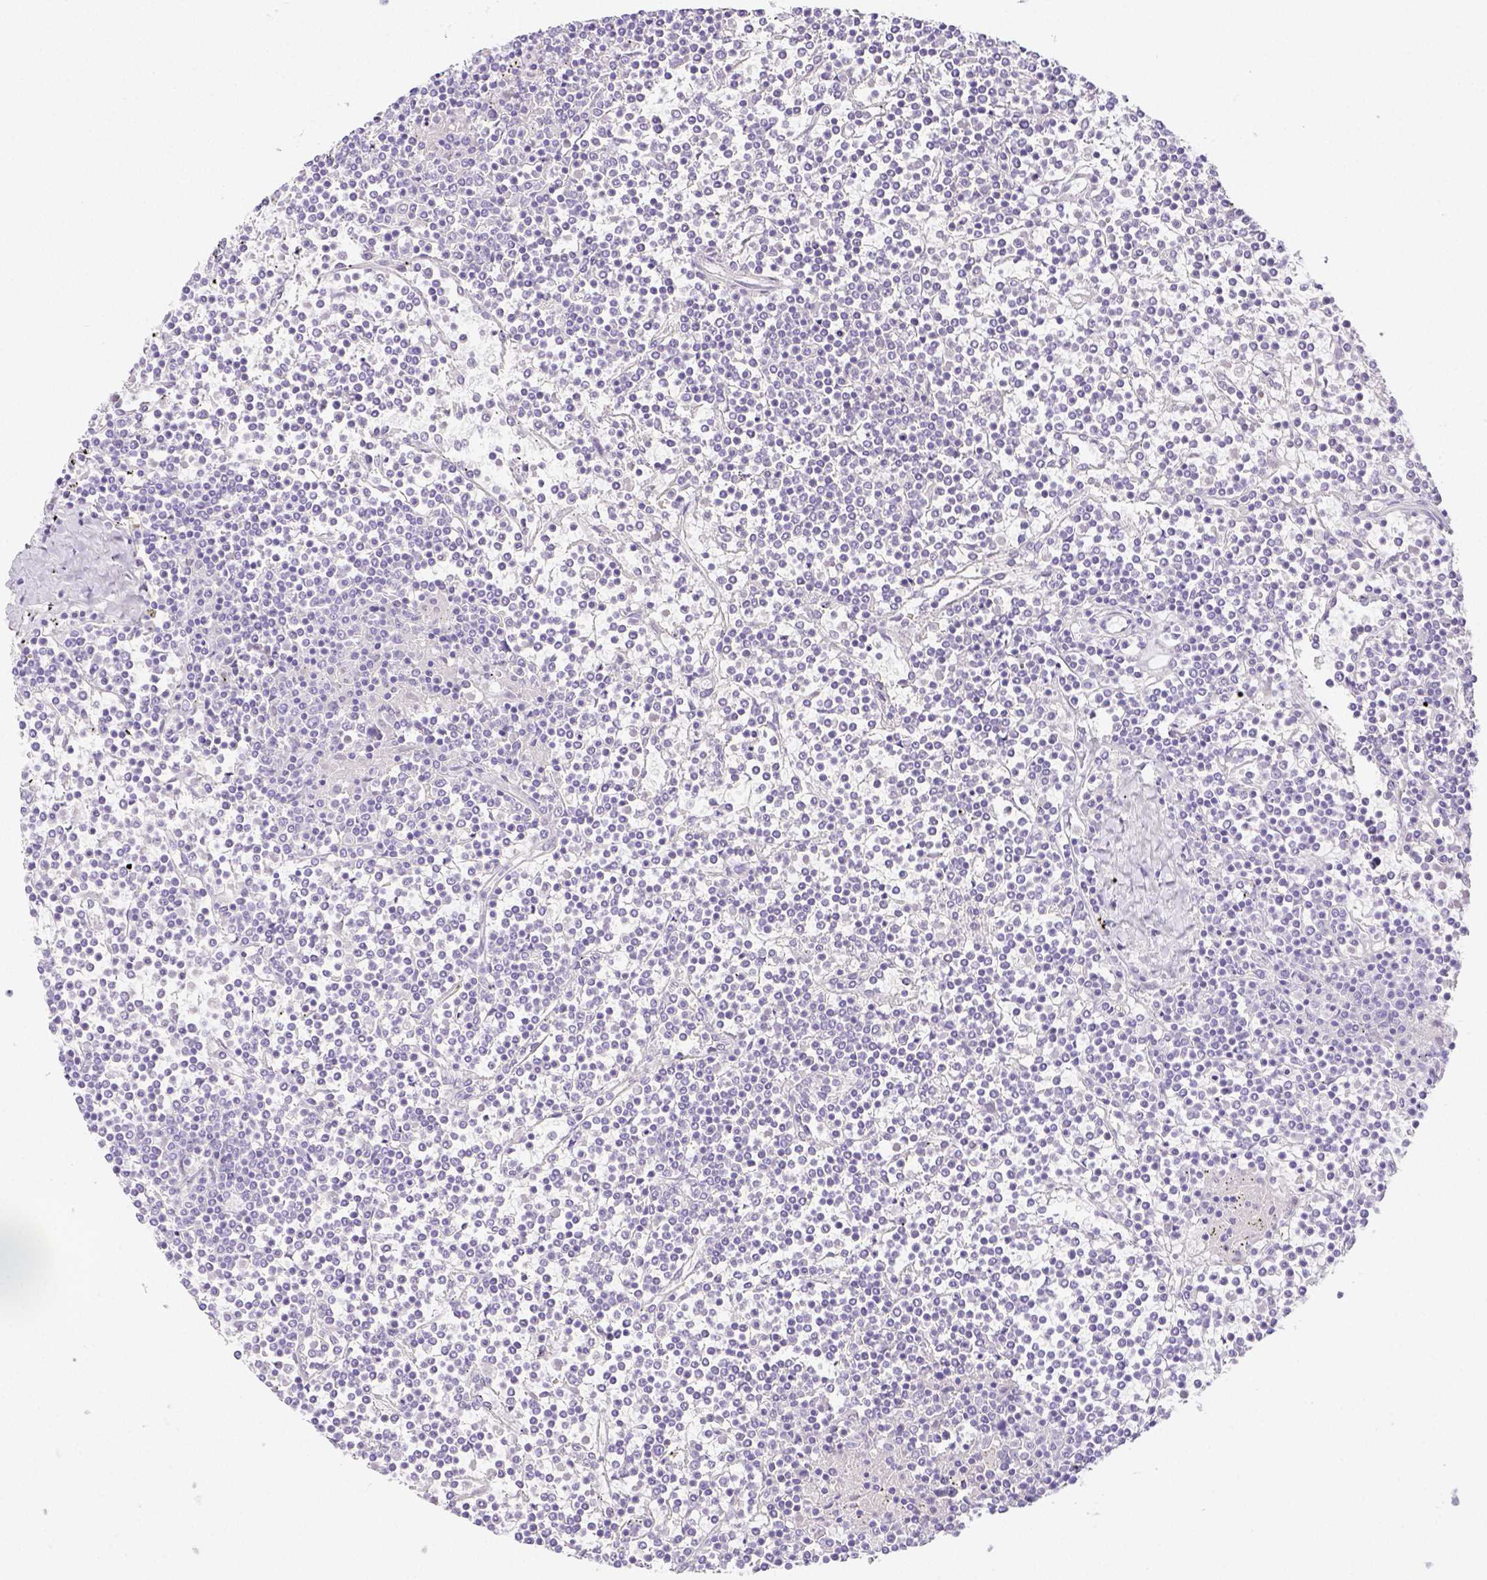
{"staining": {"intensity": "negative", "quantity": "none", "location": "none"}, "tissue": "lymphoma", "cell_type": "Tumor cells", "image_type": "cancer", "snomed": [{"axis": "morphology", "description": "Malignant lymphoma, non-Hodgkin's type, Low grade"}, {"axis": "topography", "description": "Spleen"}], "caption": "IHC of human malignant lymphoma, non-Hodgkin's type (low-grade) shows no staining in tumor cells.", "gene": "ARHGAP36", "patient": {"sex": "female", "age": 19}}